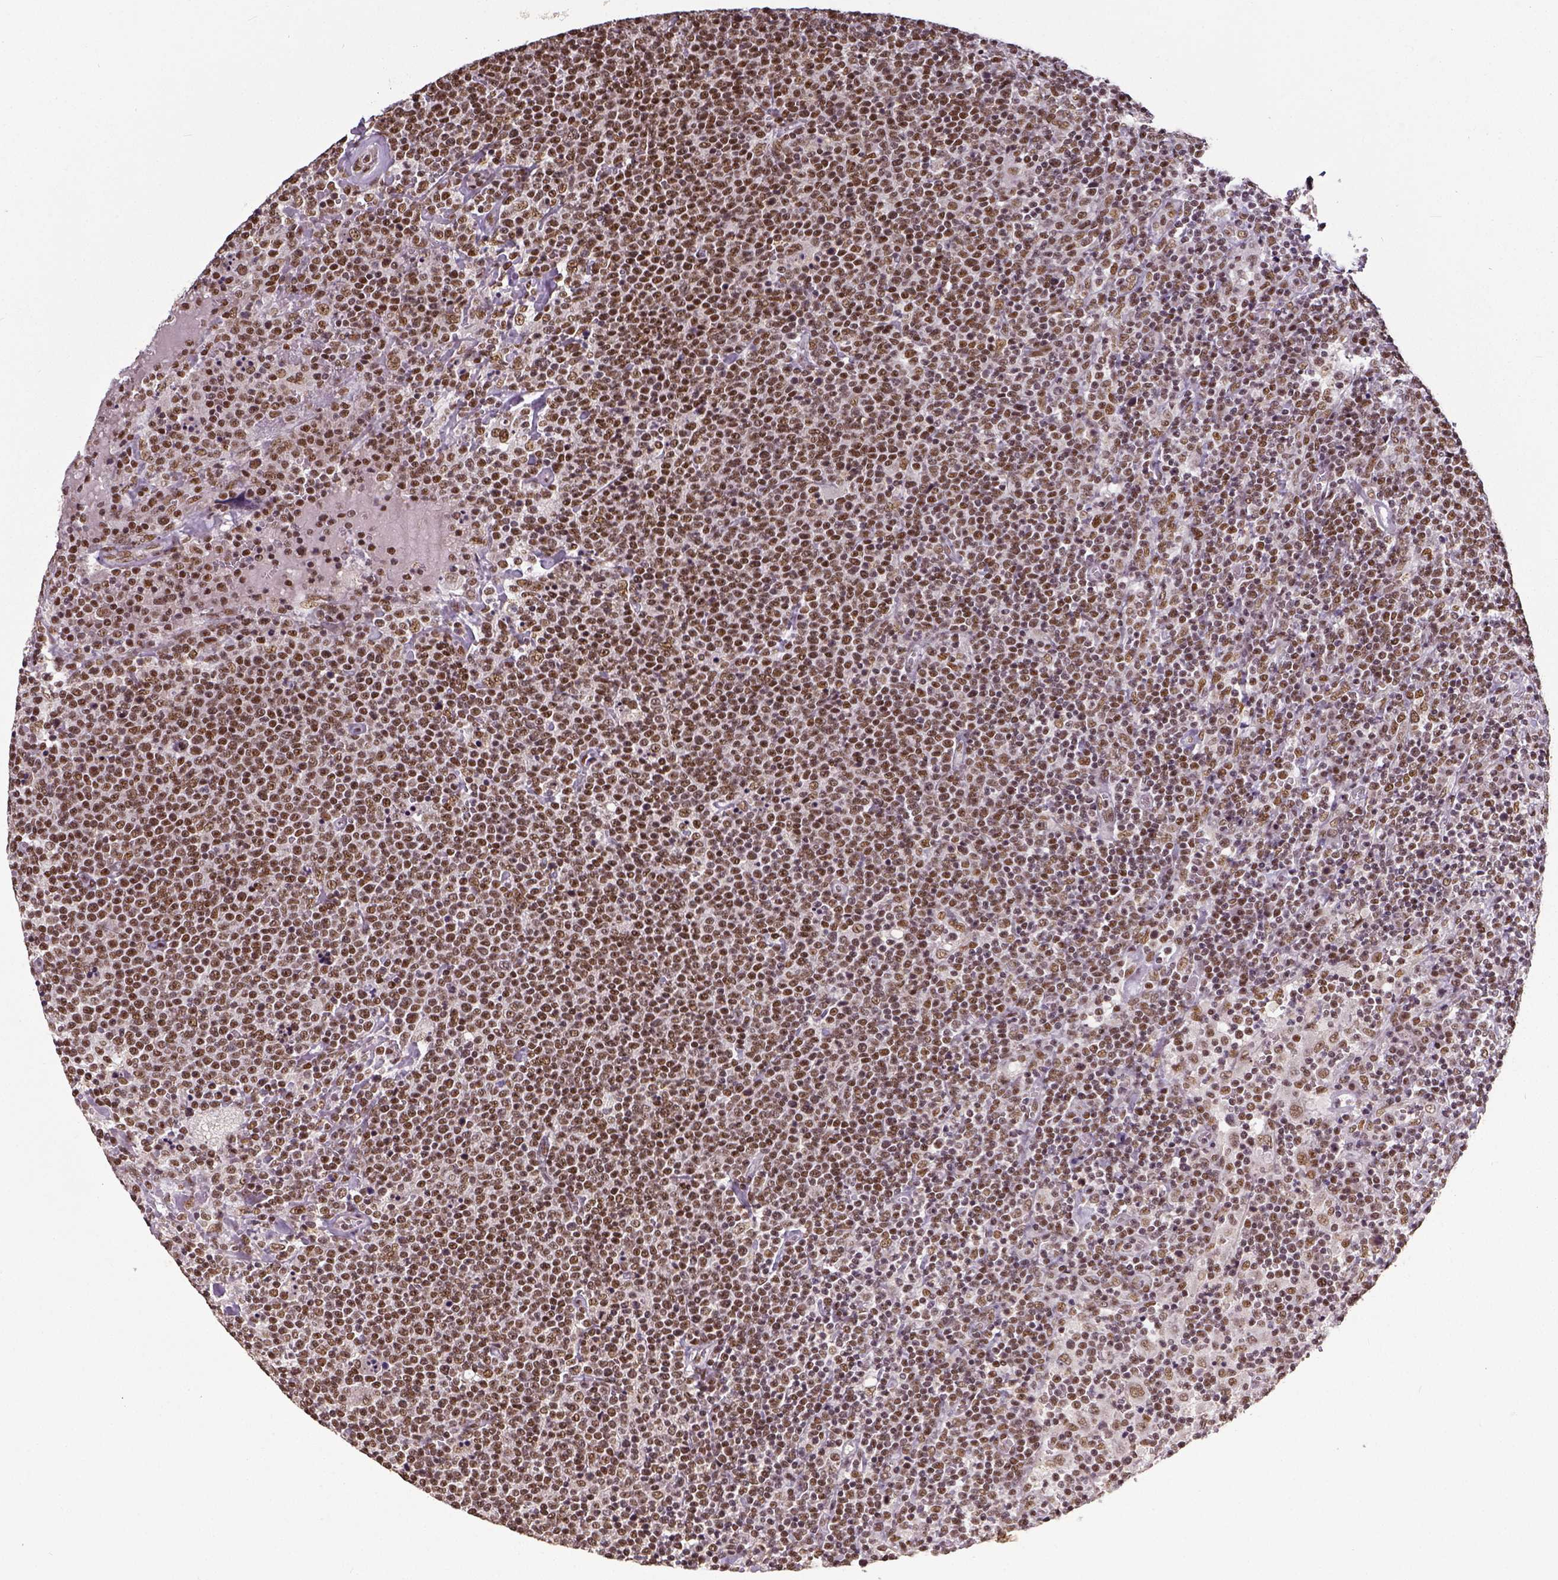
{"staining": {"intensity": "moderate", "quantity": ">75%", "location": "nuclear"}, "tissue": "lymphoma", "cell_type": "Tumor cells", "image_type": "cancer", "snomed": [{"axis": "morphology", "description": "Malignant lymphoma, non-Hodgkin's type, High grade"}, {"axis": "topography", "description": "Lymph node"}], "caption": "Immunohistochemical staining of human lymphoma reveals medium levels of moderate nuclear protein staining in about >75% of tumor cells.", "gene": "ATRX", "patient": {"sex": "male", "age": 61}}